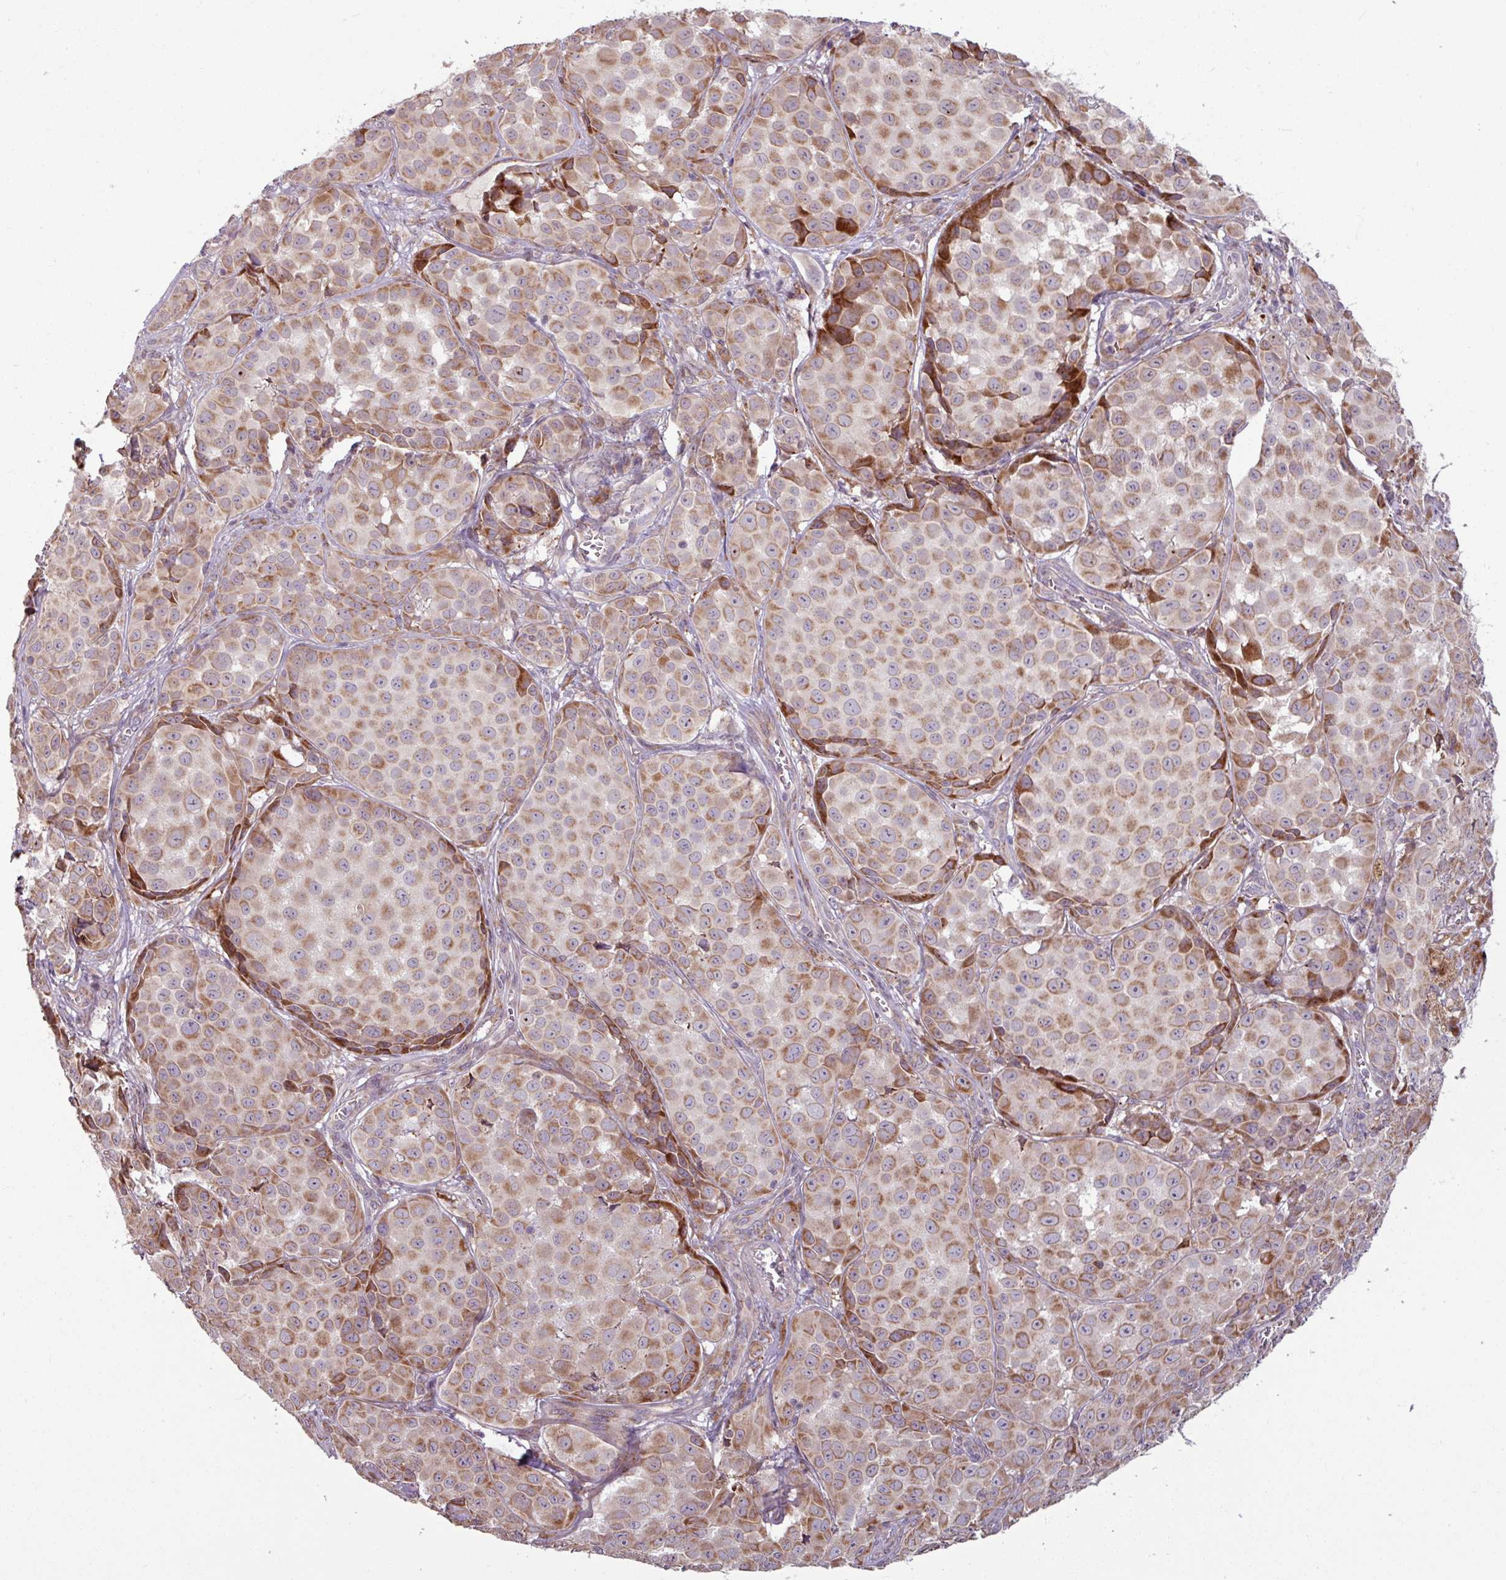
{"staining": {"intensity": "moderate", "quantity": "25%-75%", "location": "cytoplasmic/membranous"}, "tissue": "melanoma", "cell_type": "Tumor cells", "image_type": "cancer", "snomed": [{"axis": "morphology", "description": "Malignant melanoma, NOS"}, {"axis": "topography", "description": "Skin"}], "caption": "Tumor cells display moderate cytoplasmic/membranous positivity in approximately 25%-75% of cells in melanoma.", "gene": "MAGT1", "patient": {"sex": "male", "age": 64}}